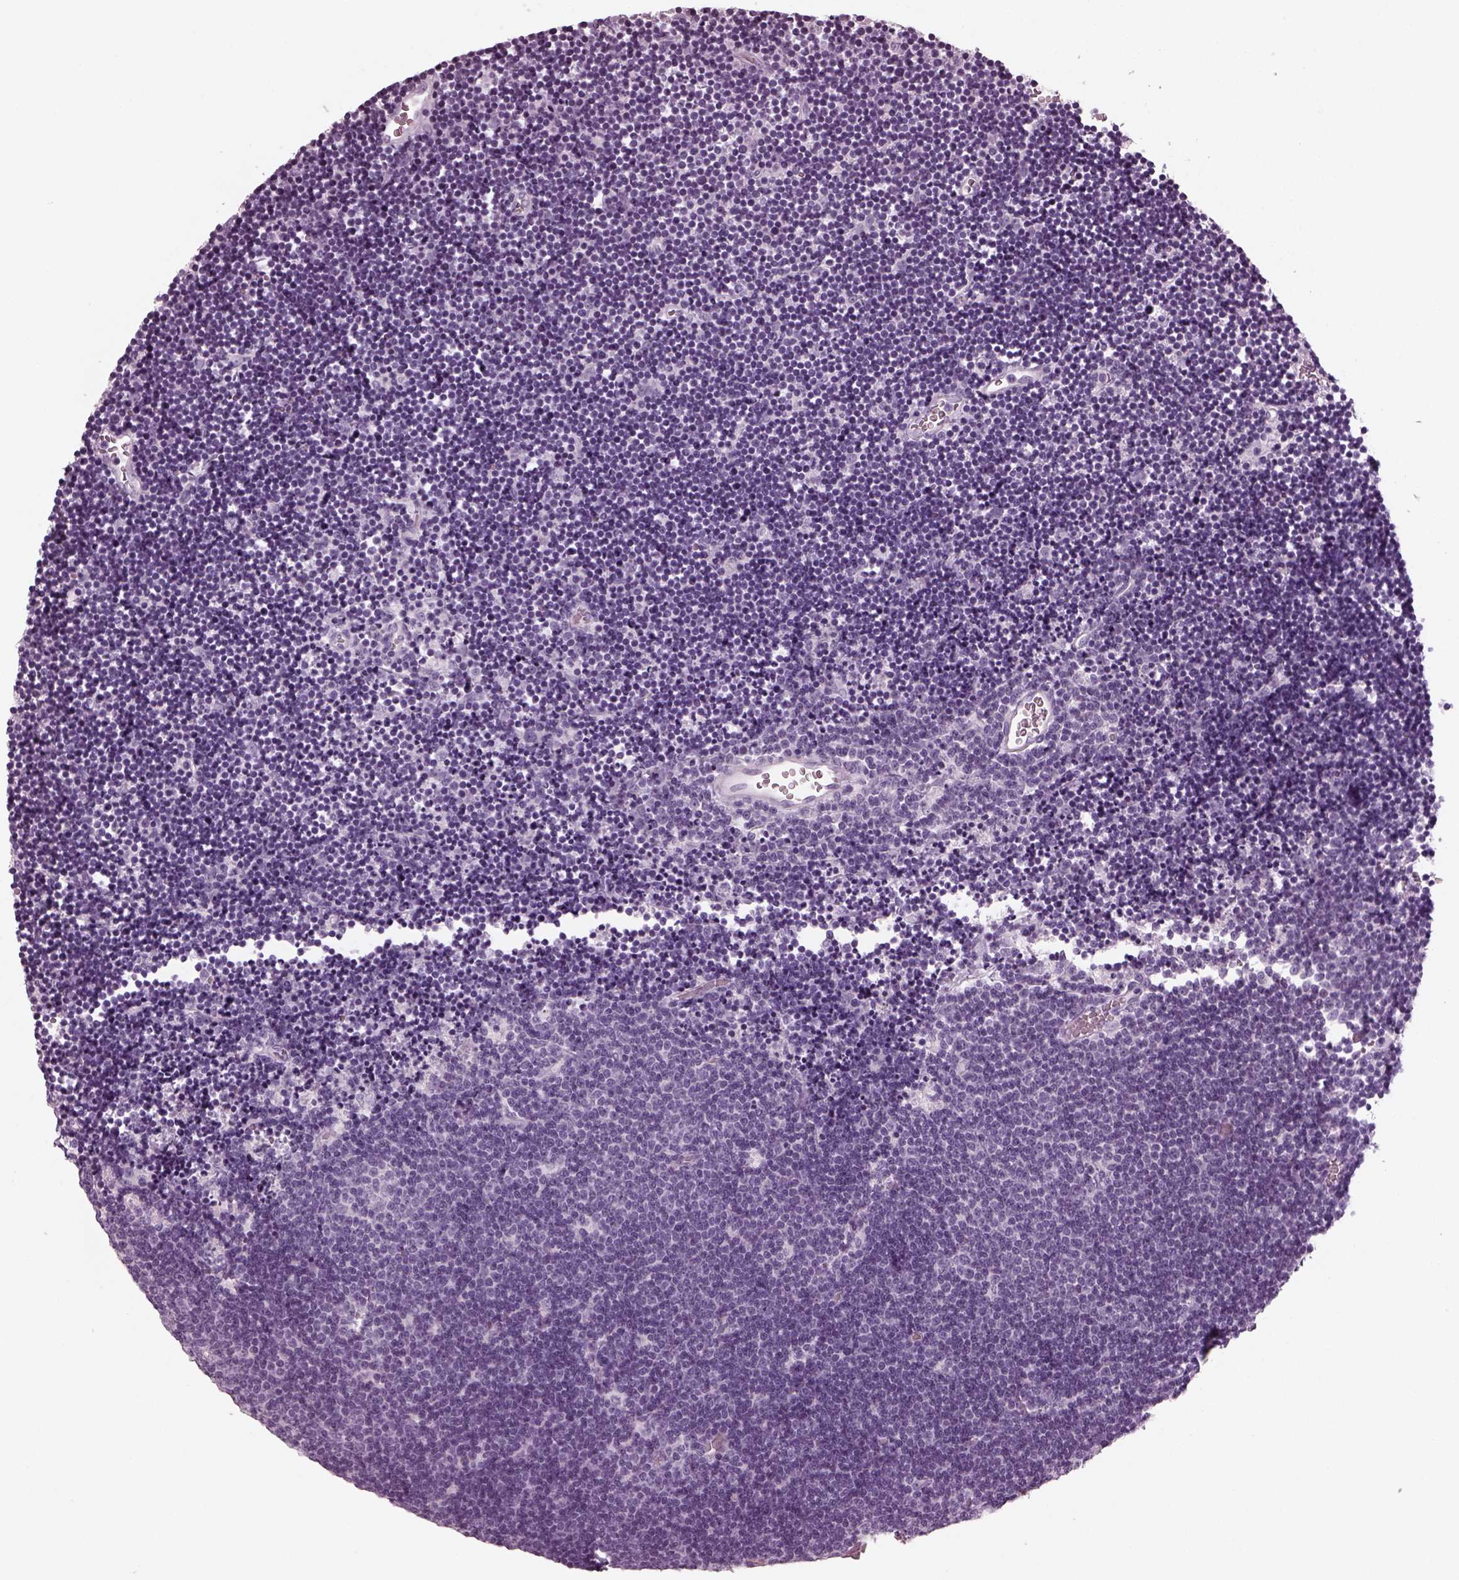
{"staining": {"intensity": "negative", "quantity": "none", "location": "none"}, "tissue": "lymphoma", "cell_type": "Tumor cells", "image_type": "cancer", "snomed": [{"axis": "morphology", "description": "Malignant lymphoma, non-Hodgkin's type, Low grade"}, {"axis": "topography", "description": "Brain"}], "caption": "Protein analysis of lymphoma displays no significant expression in tumor cells.", "gene": "RCVRN", "patient": {"sex": "female", "age": 66}}